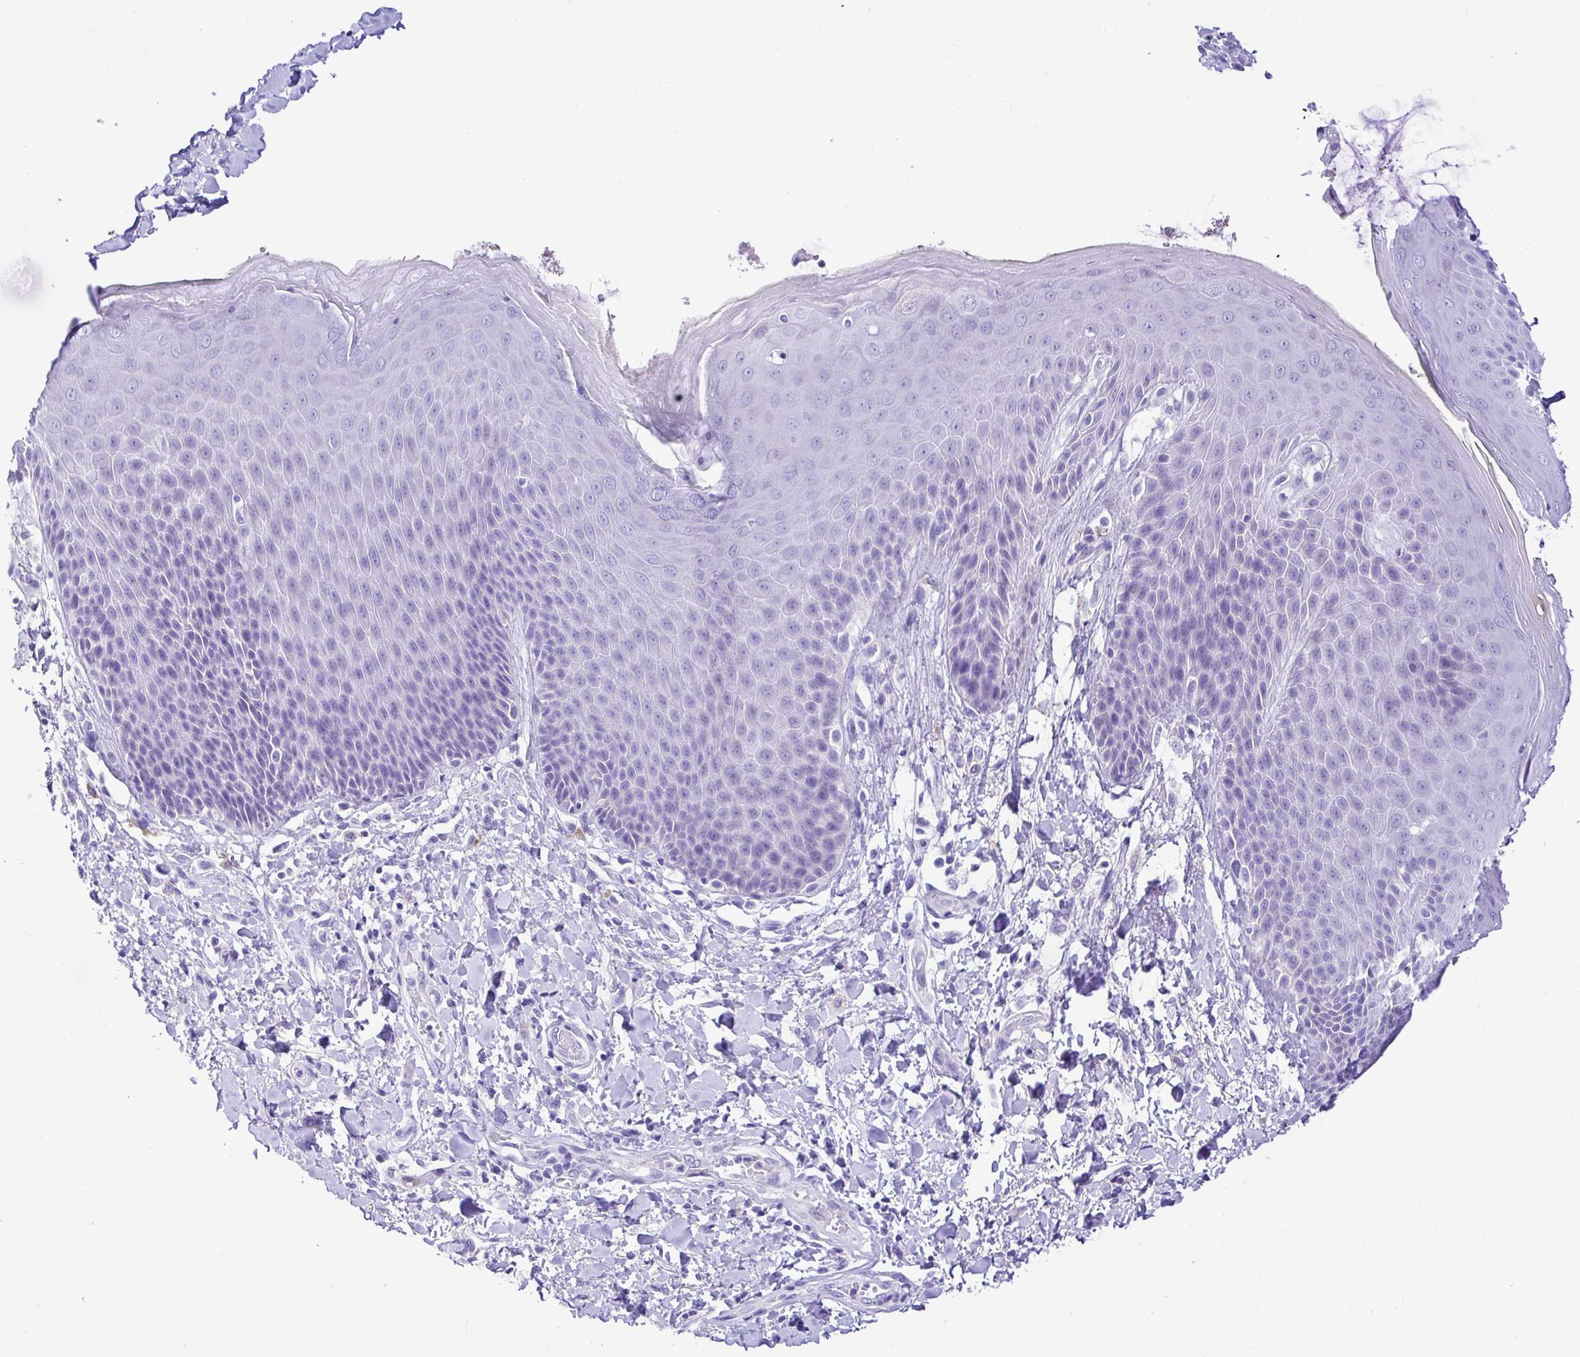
{"staining": {"intensity": "negative", "quantity": "none", "location": "none"}, "tissue": "skin", "cell_type": "Epidermal cells", "image_type": "normal", "snomed": [{"axis": "morphology", "description": "Normal tissue, NOS"}, {"axis": "topography", "description": "Anal"}, {"axis": "topography", "description": "Peripheral nerve tissue"}], "caption": "High power microscopy photomicrograph of an IHC histopathology image of unremarkable skin, revealing no significant staining in epidermal cells. (DAB (3,3'-diaminobenzidine) immunohistochemistry (IHC) visualized using brightfield microscopy, high magnification).", "gene": "BACE2", "patient": {"sex": "male", "age": 51}}